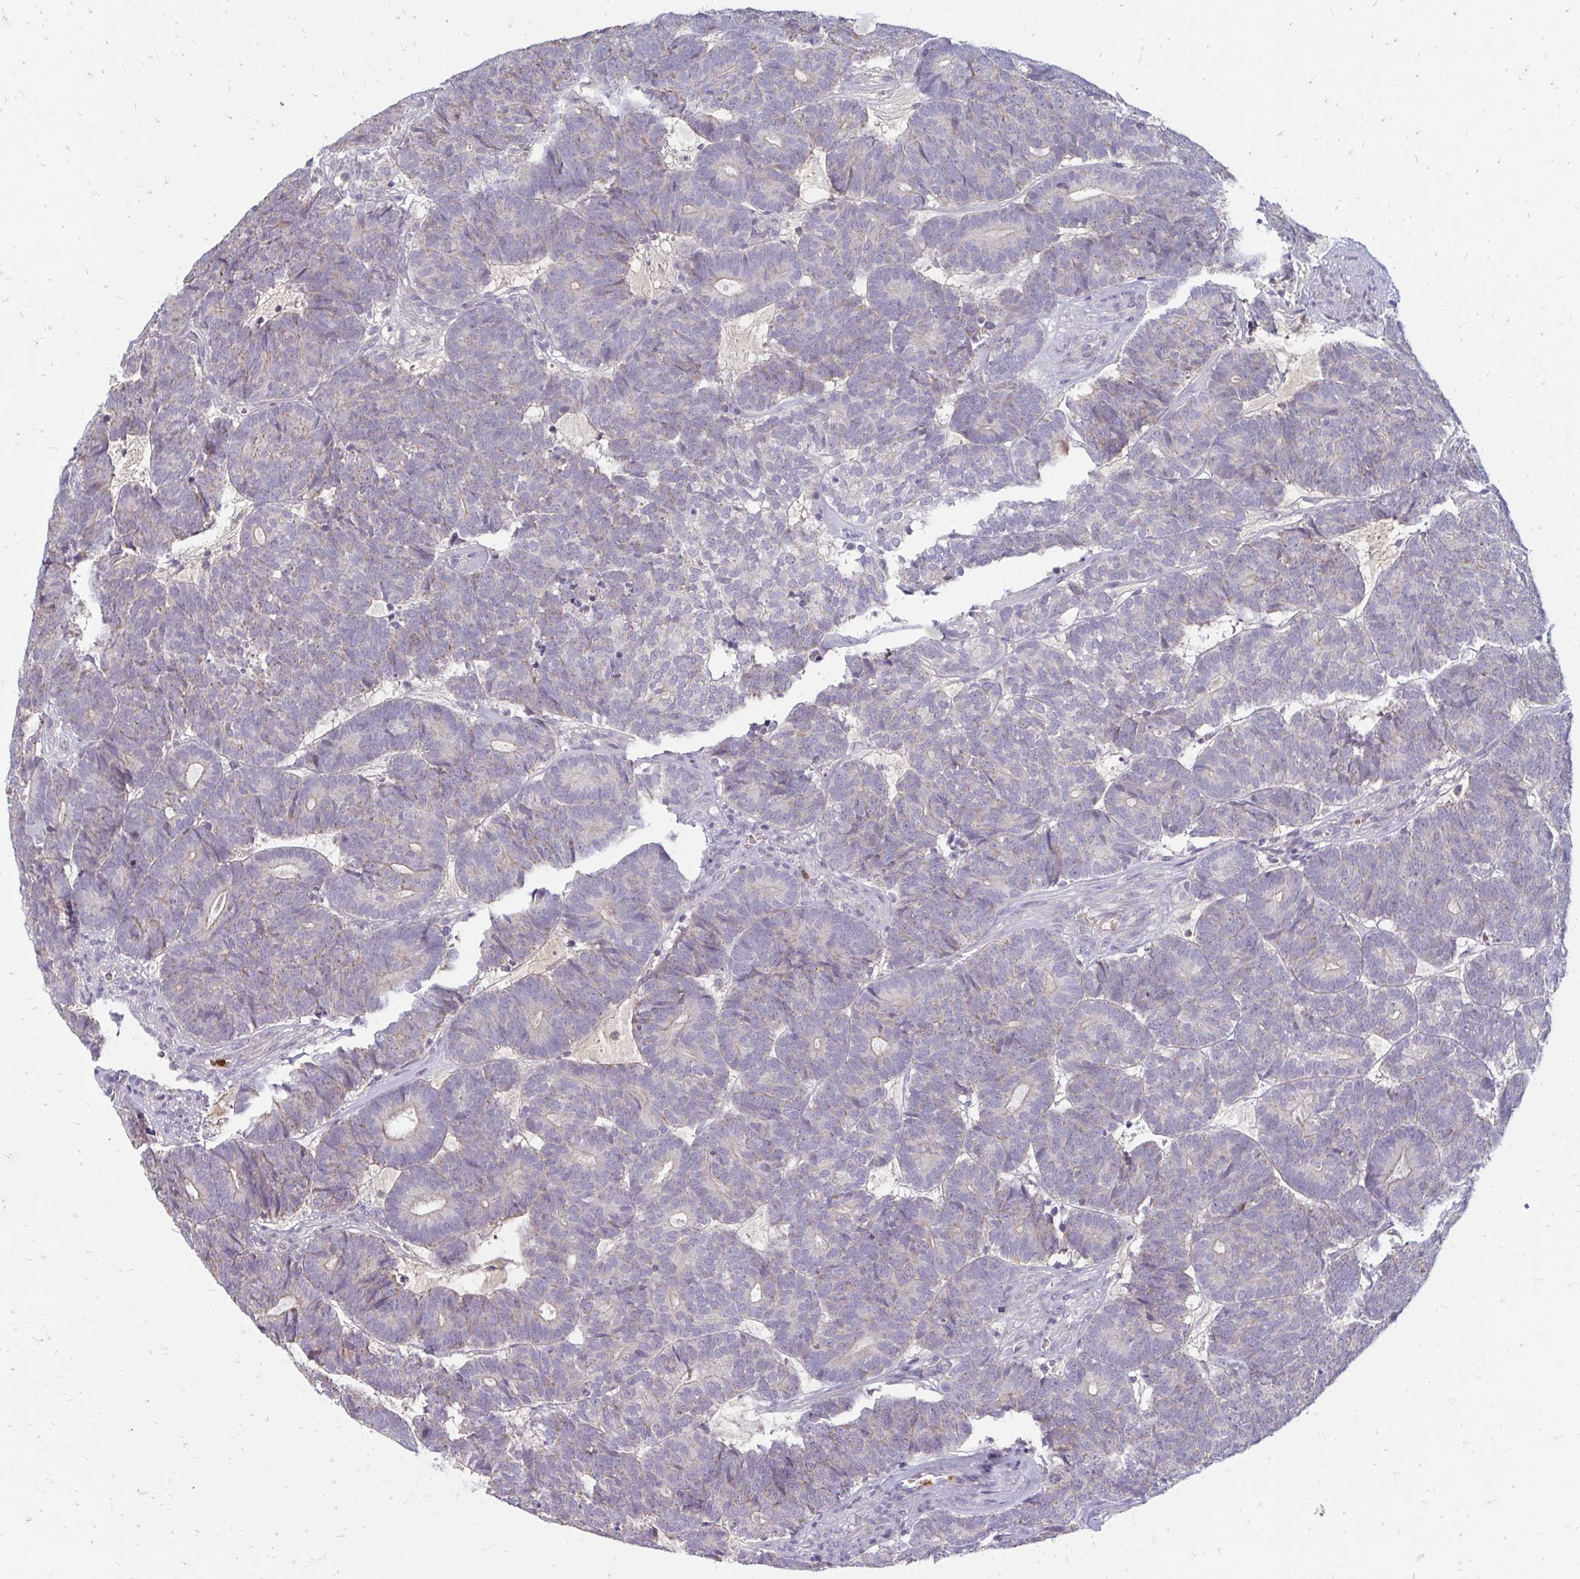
{"staining": {"intensity": "negative", "quantity": "none", "location": "none"}, "tissue": "head and neck cancer", "cell_type": "Tumor cells", "image_type": "cancer", "snomed": [{"axis": "morphology", "description": "Adenocarcinoma, NOS"}, {"axis": "topography", "description": "Head-Neck"}], "caption": "An immunohistochemistry micrograph of adenocarcinoma (head and neck) is shown. There is no staining in tumor cells of adenocarcinoma (head and neck). (Stains: DAB (3,3'-diaminobenzidine) immunohistochemistry (IHC) with hematoxylin counter stain, Microscopy: brightfield microscopy at high magnification).", "gene": "RAB33A", "patient": {"sex": "female", "age": 81}}